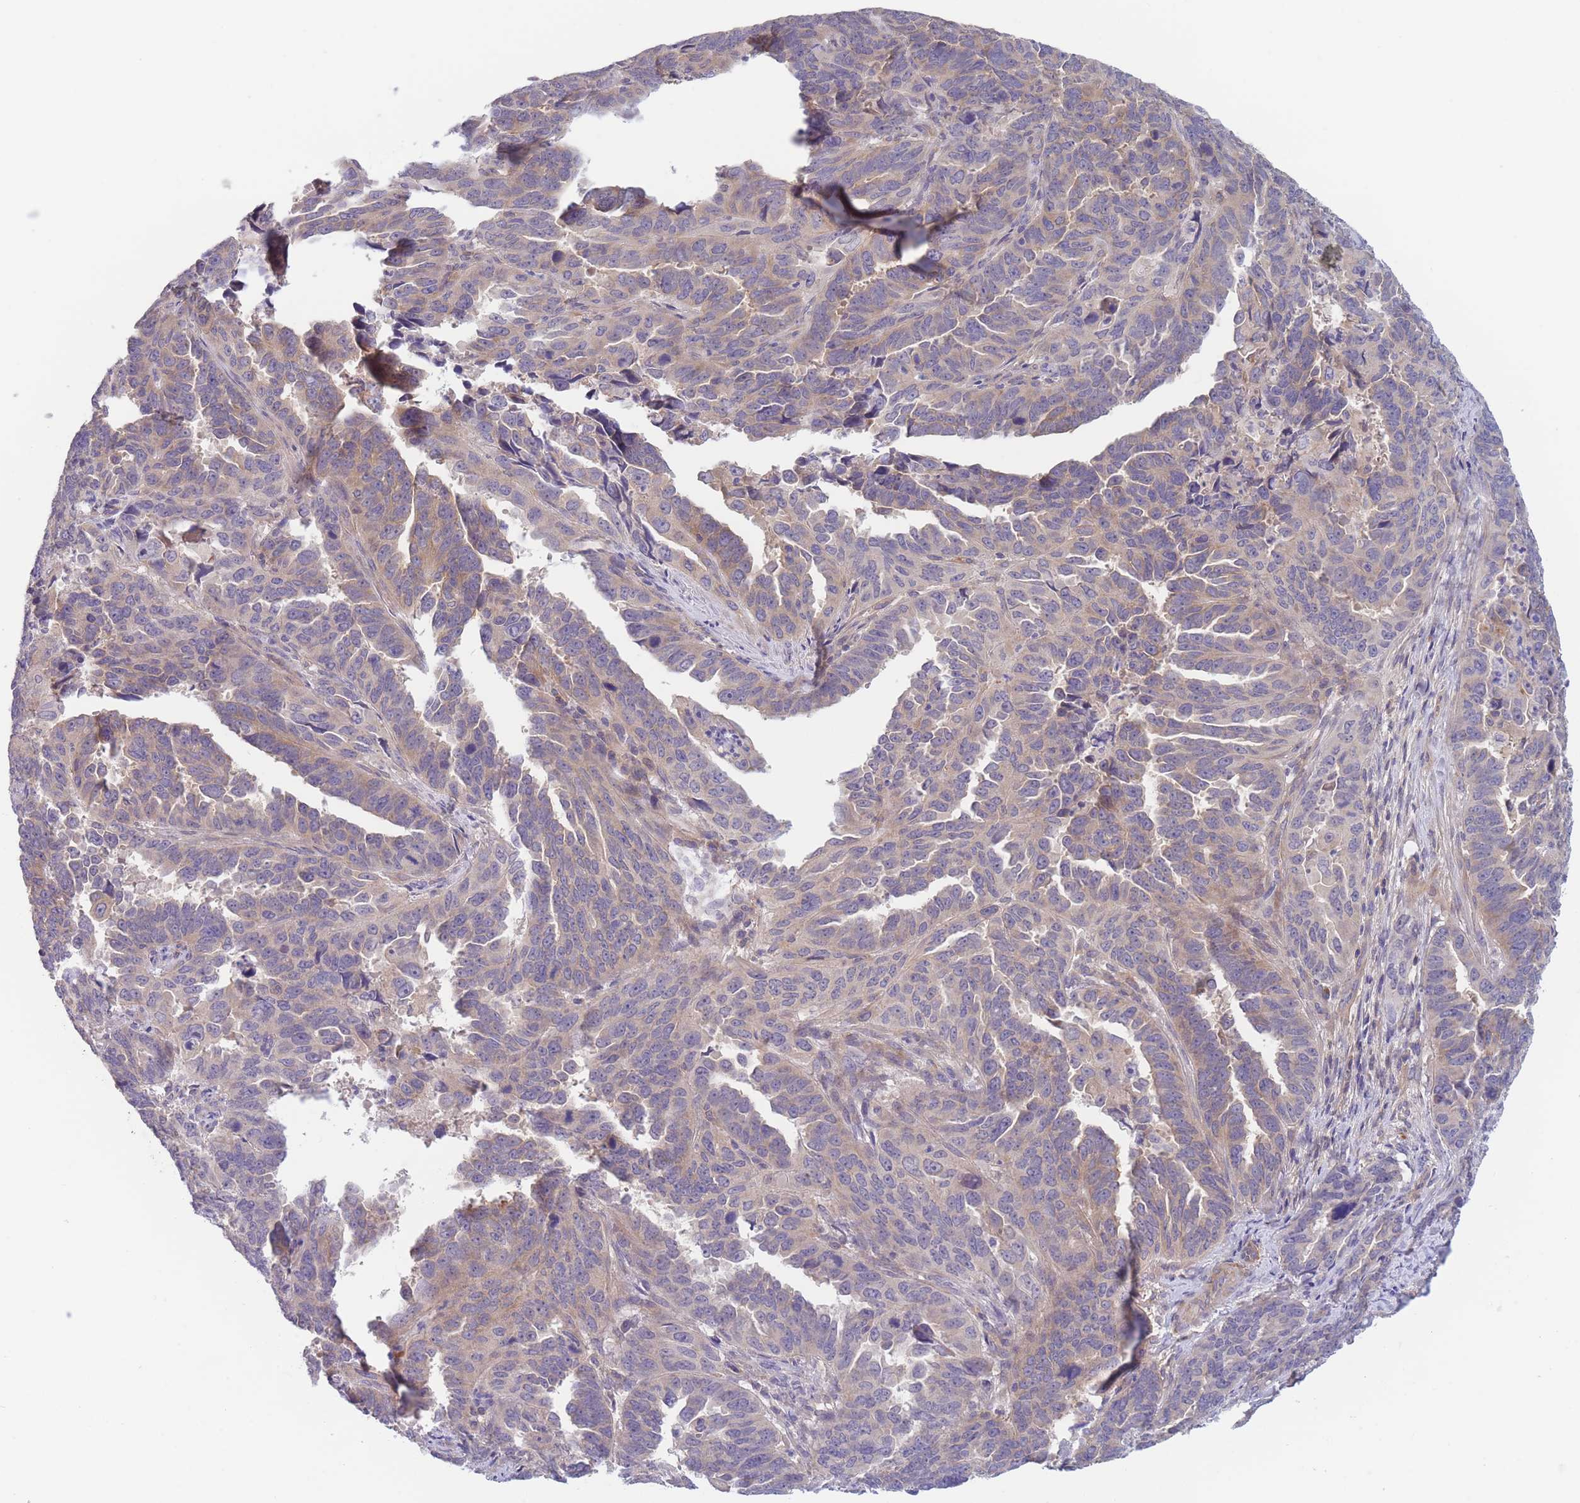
{"staining": {"intensity": "weak", "quantity": "25%-75%", "location": "cytoplasmic/membranous"}, "tissue": "endometrial cancer", "cell_type": "Tumor cells", "image_type": "cancer", "snomed": [{"axis": "morphology", "description": "Adenocarcinoma, NOS"}, {"axis": "topography", "description": "Endometrium"}], "caption": "Endometrial cancer stained with immunohistochemistry demonstrates weak cytoplasmic/membranous staining in approximately 25%-75% of tumor cells.", "gene": "WDR93", "patient": {"sex": "female", "age": 65}}